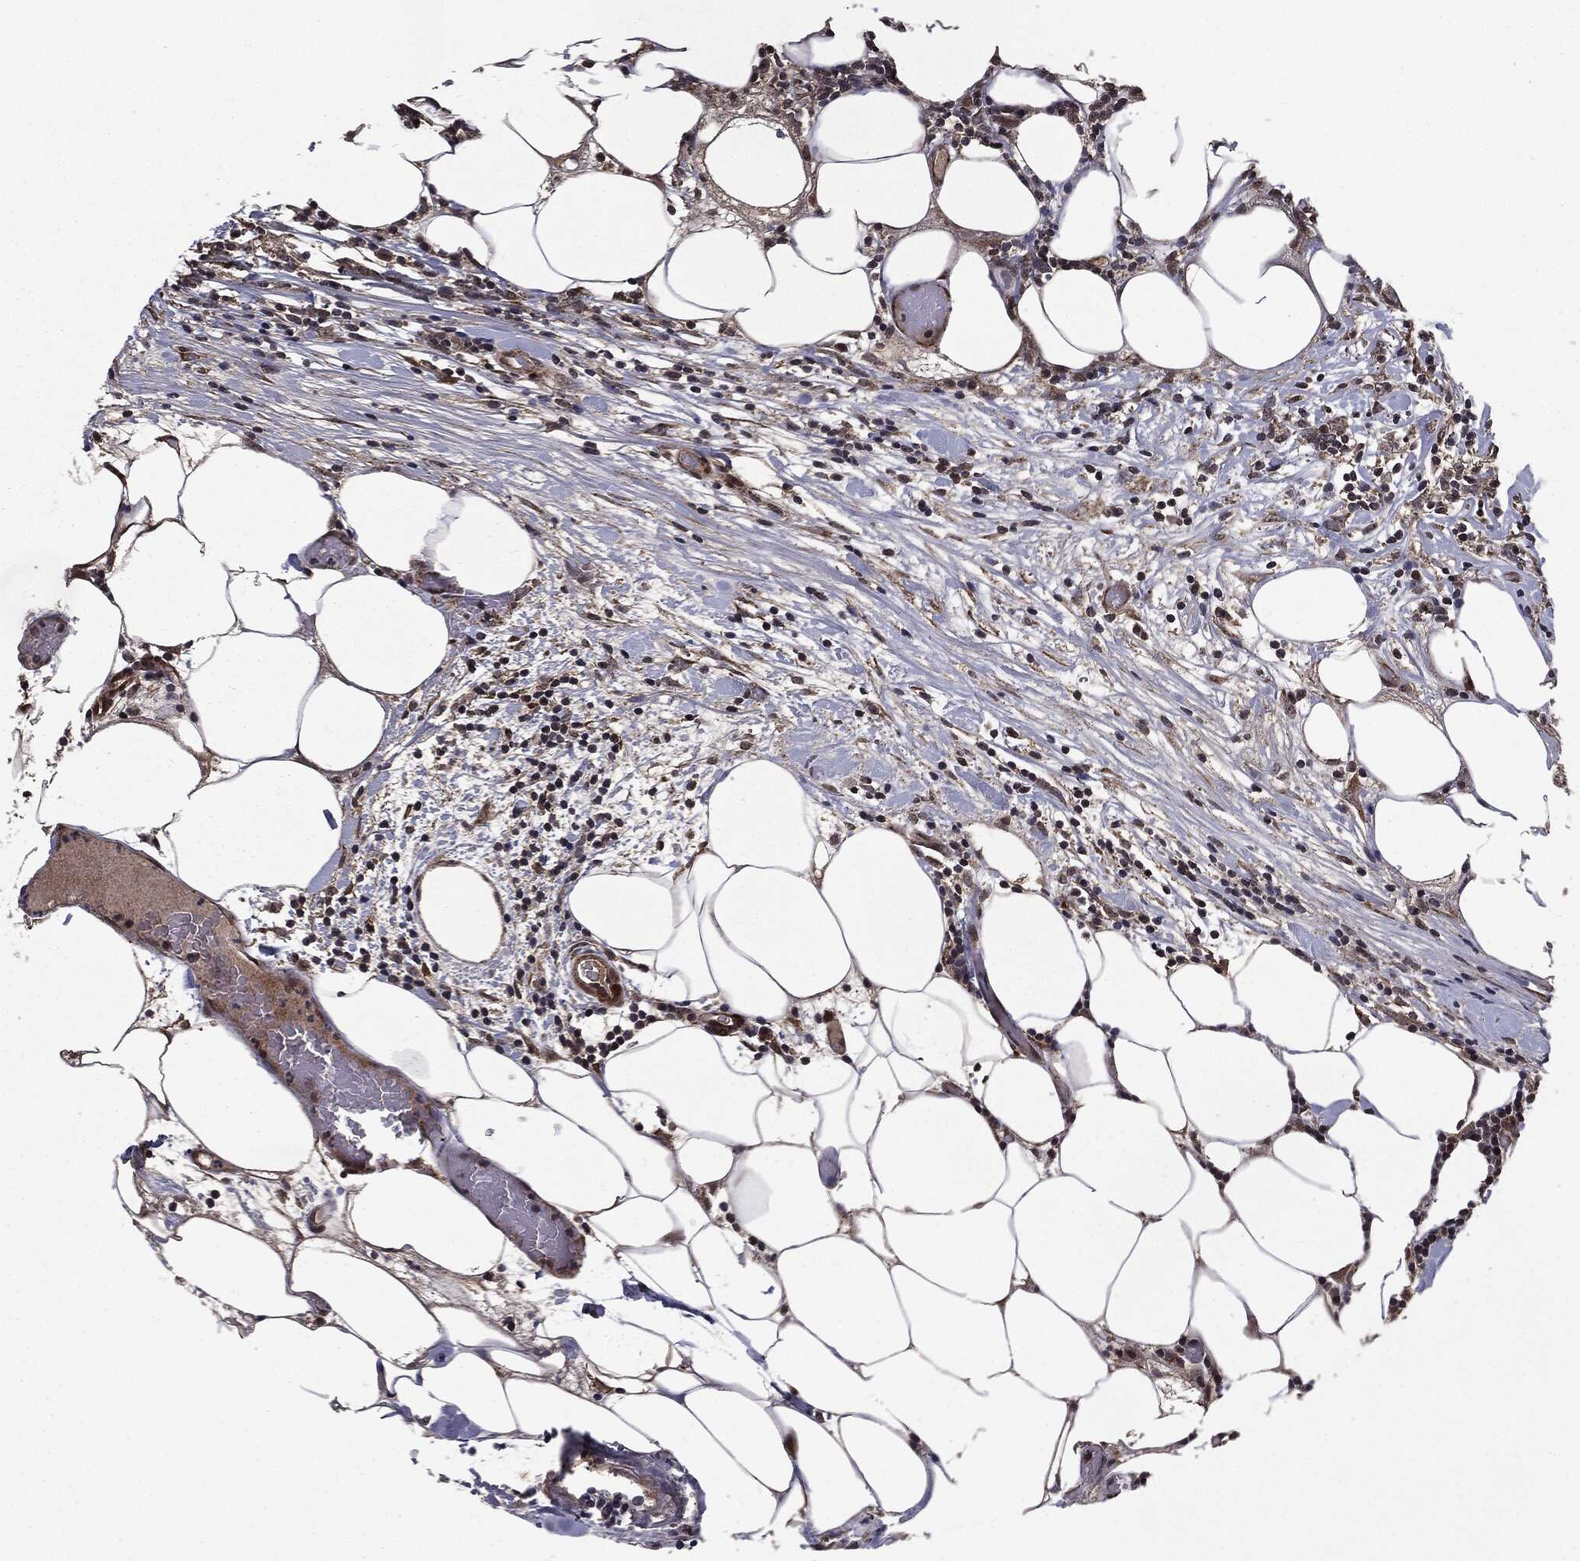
{"staining": {"intensity": "negative", "quantity": "none", "location": "none"}, "tissue": "lymphoma", "cell_type": "Tumor cells", "image_type": "cancer", "snomed": [{"axis": "morphology", "description": "Malignant lymphoma, non-Hodgkin's type, High grade"}, {"axis": "topography", "description": "Lymph node"}], "caption": "DAB immunohistochemical staining of lymphoma demonstrates no significant expression in tumor cells.", "gene": "PTPA", "patient": {"sex": "female", "age": 84}}